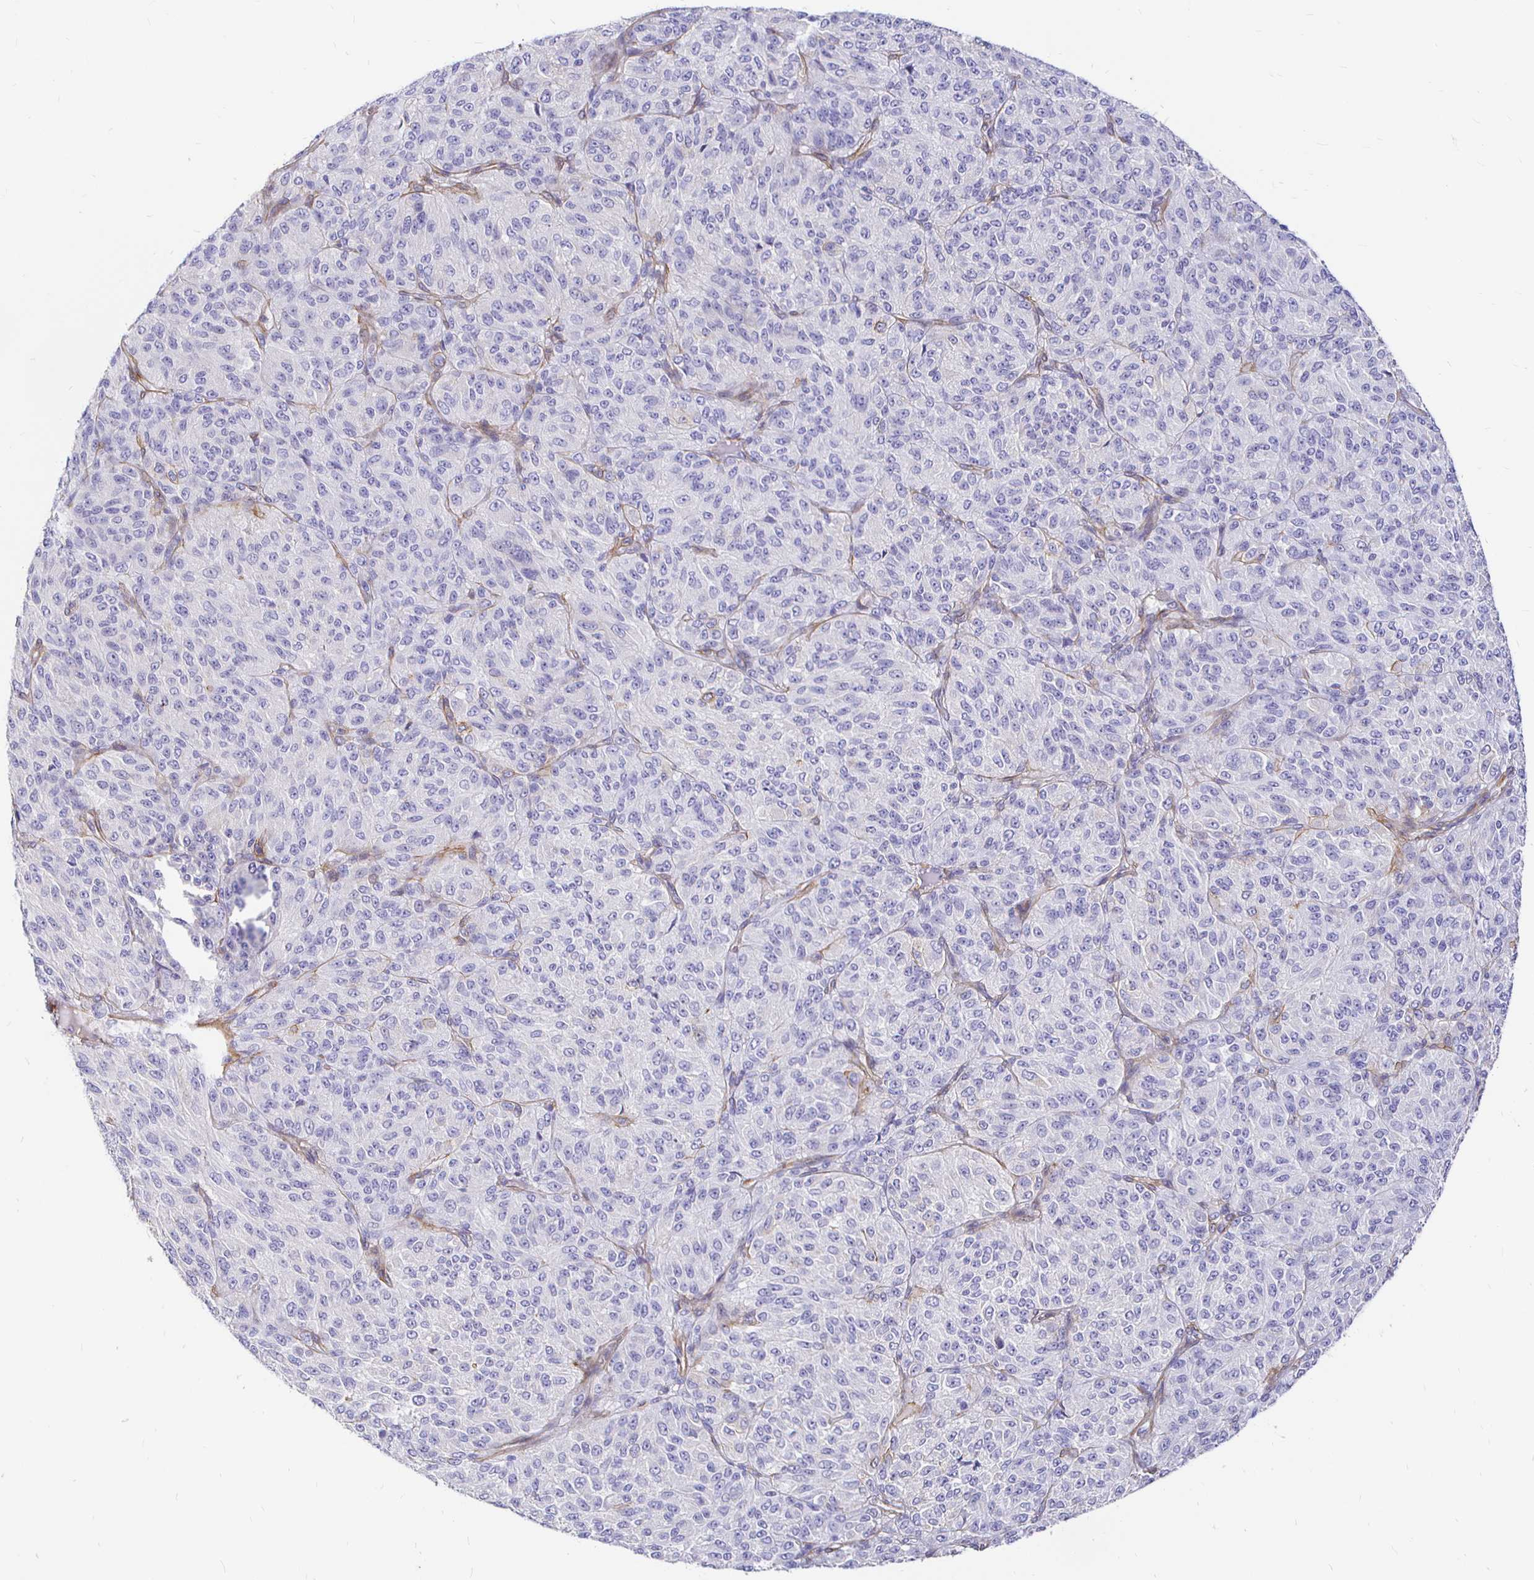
{"staining": {"intensity": "negative", "quantity": "none", "location": "none"}, "tissue": "melanoma", "cell_type": "Tumor cells", "image_type": "cancer", "snomed": [{"axis": "morphology", "description": "Malignant melanoma, Metastatic site"}, {"axis": "topography", "description": "Brain"}], "caption": "A histopathology image of melanoma stained for a protein displays no brown staining in tumor cells.", "gene": "PALM2AKAP2", "patient": {"sex": "female", "age": 56}}